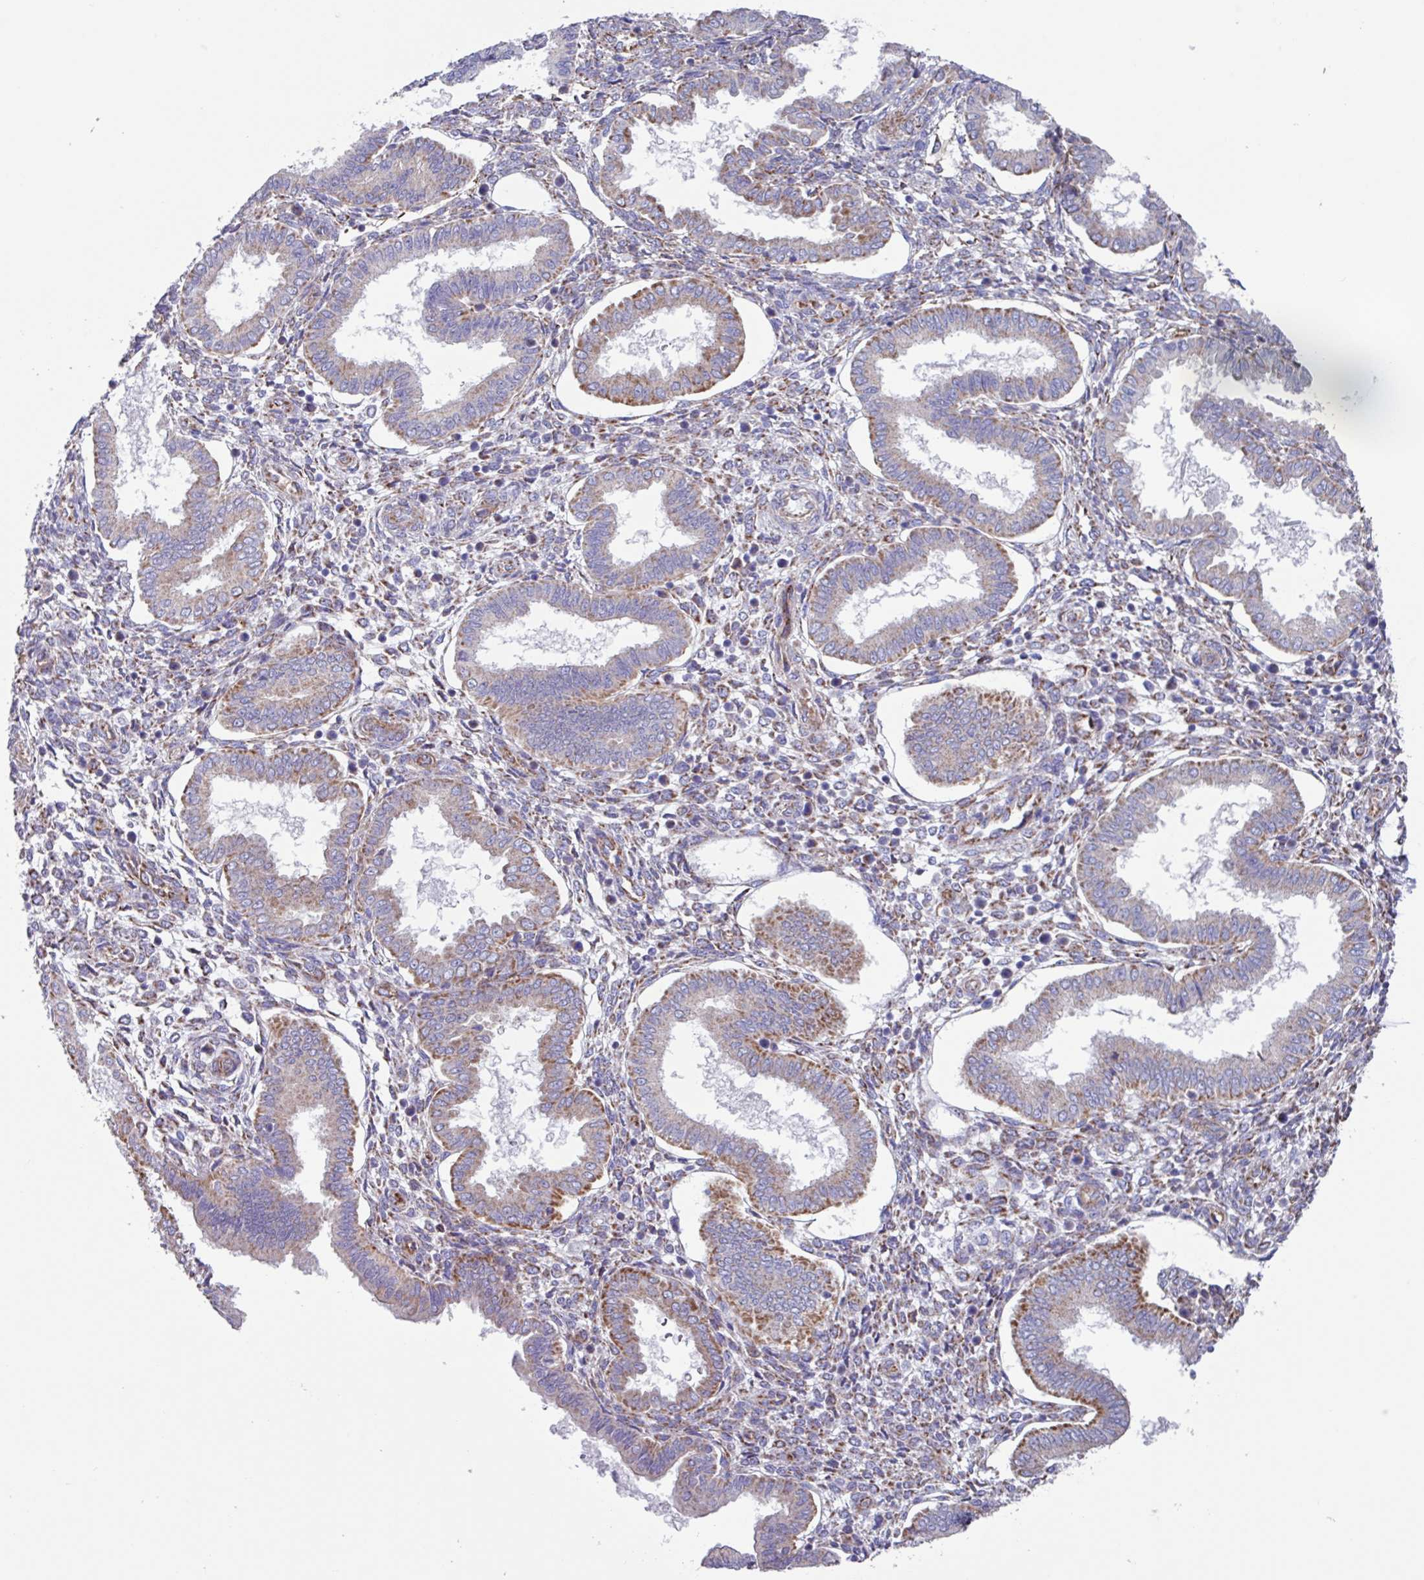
{"staining": {"intensity": "moderate", "quantity": ">75%", "location": "cytoplasmic/membranous"}, "tissue": "endometrium", "cell_type": "Cells in endometrial stroma", "image_type": "normal", "snomed": [{"axis": "morphology", "description": "Normal tissue, NOS"}, {"axis": "topography", "description": "Endometrium"}], "caption": "Moderate cytoplasmic/membranous positivity for a protein is identified in about >75% of cells in endometrial stroma of normal endometrium using IHC.", "gene": "OTULIN", "patient": {"sex": "female", "age": 24}}